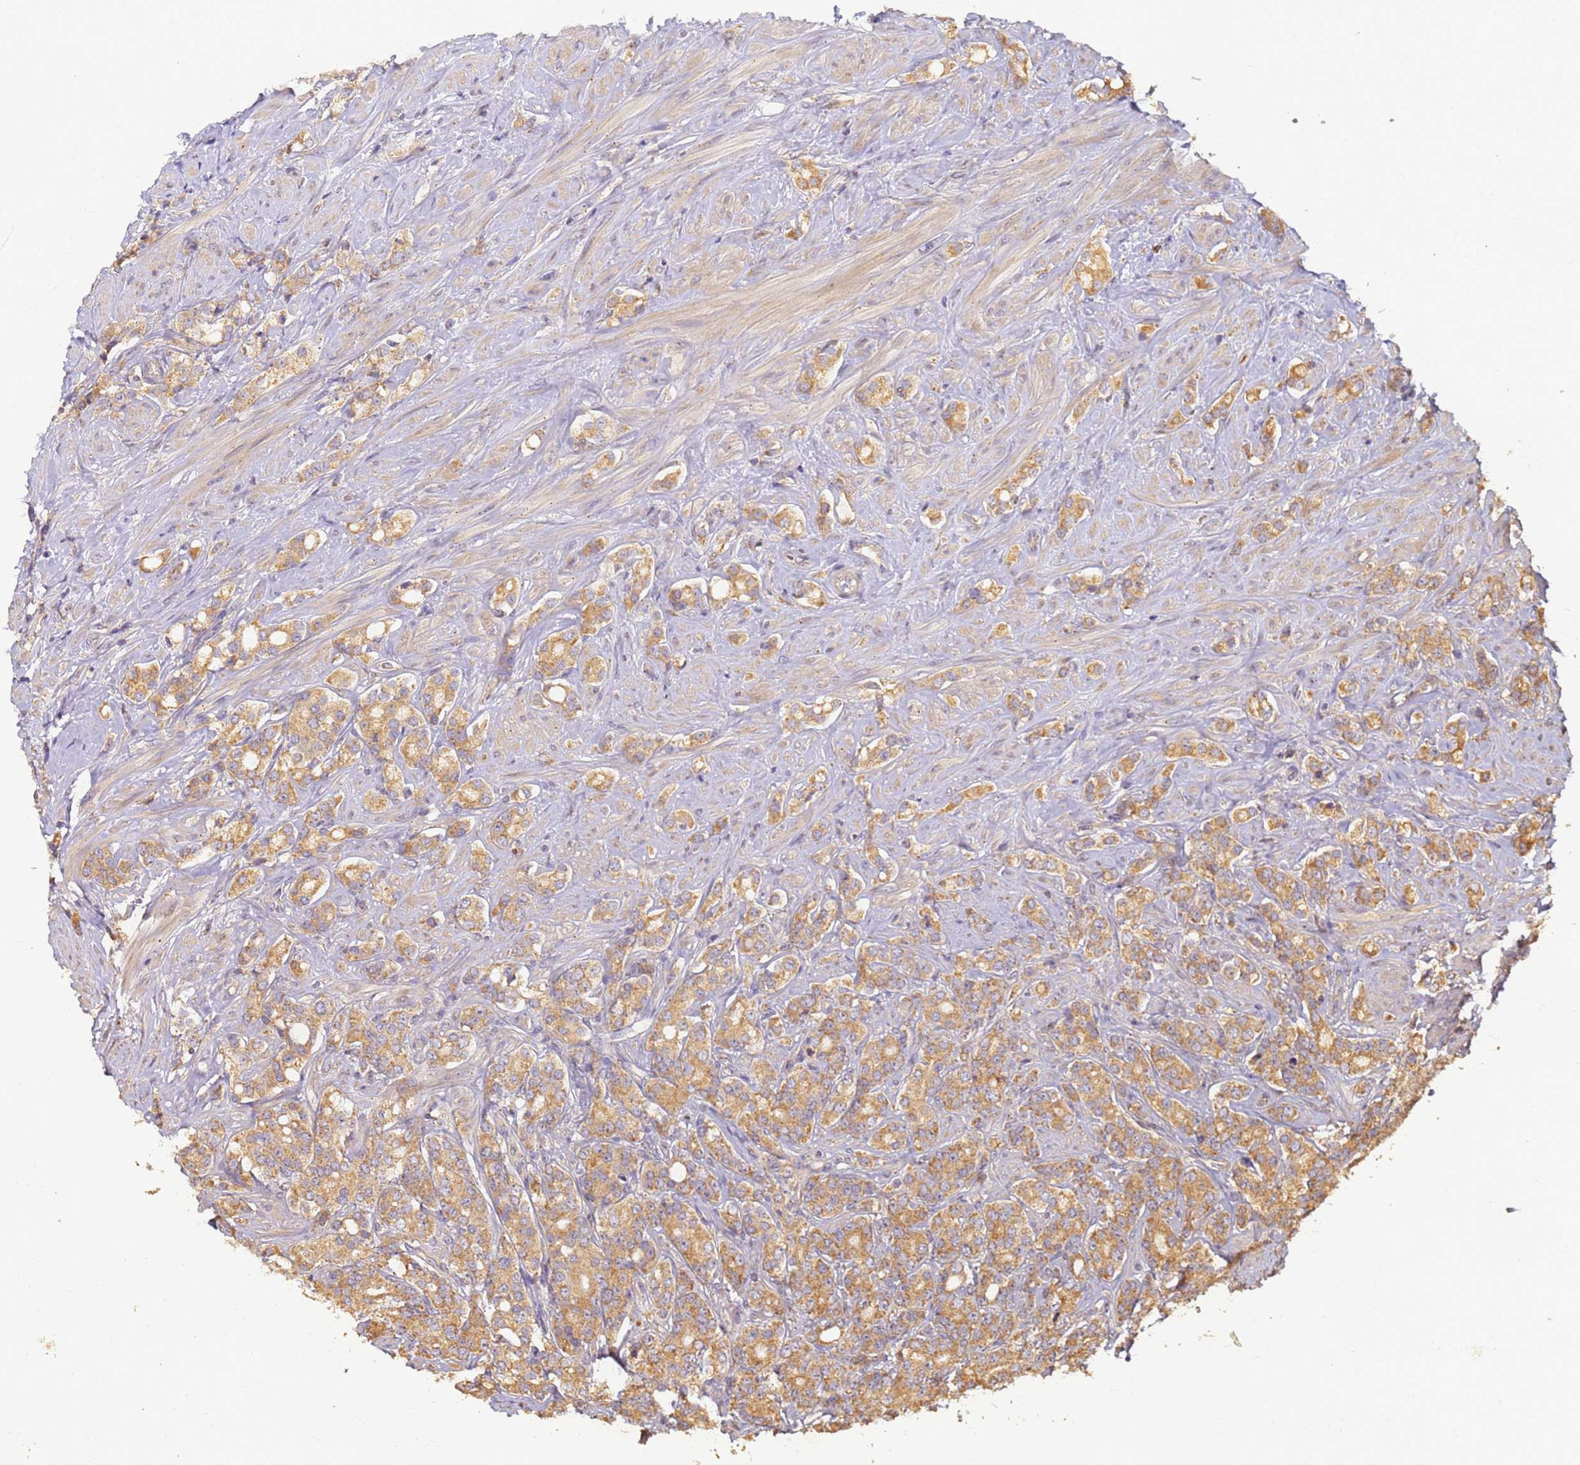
{"staining": {"intensity": "moderate", "quantity": ">75%", "location": "cytoplasmic/membranous"}, "tissue": "prostate cancer", "cell_type": "Tumor cells", "image_type": "cancer", "snomed": [{"axis": "morphology", "description": "Adenocarcinoma, High grade"}, {"axis": "topography", "description": "Prostate"}], "caption": "Human prostate adenocarcinoma (high-grade) stained with a protein marker displays moderate staining in tumor cells.", "gene": "TIGAR", "patient": {"sex": "male", "age": 62}}